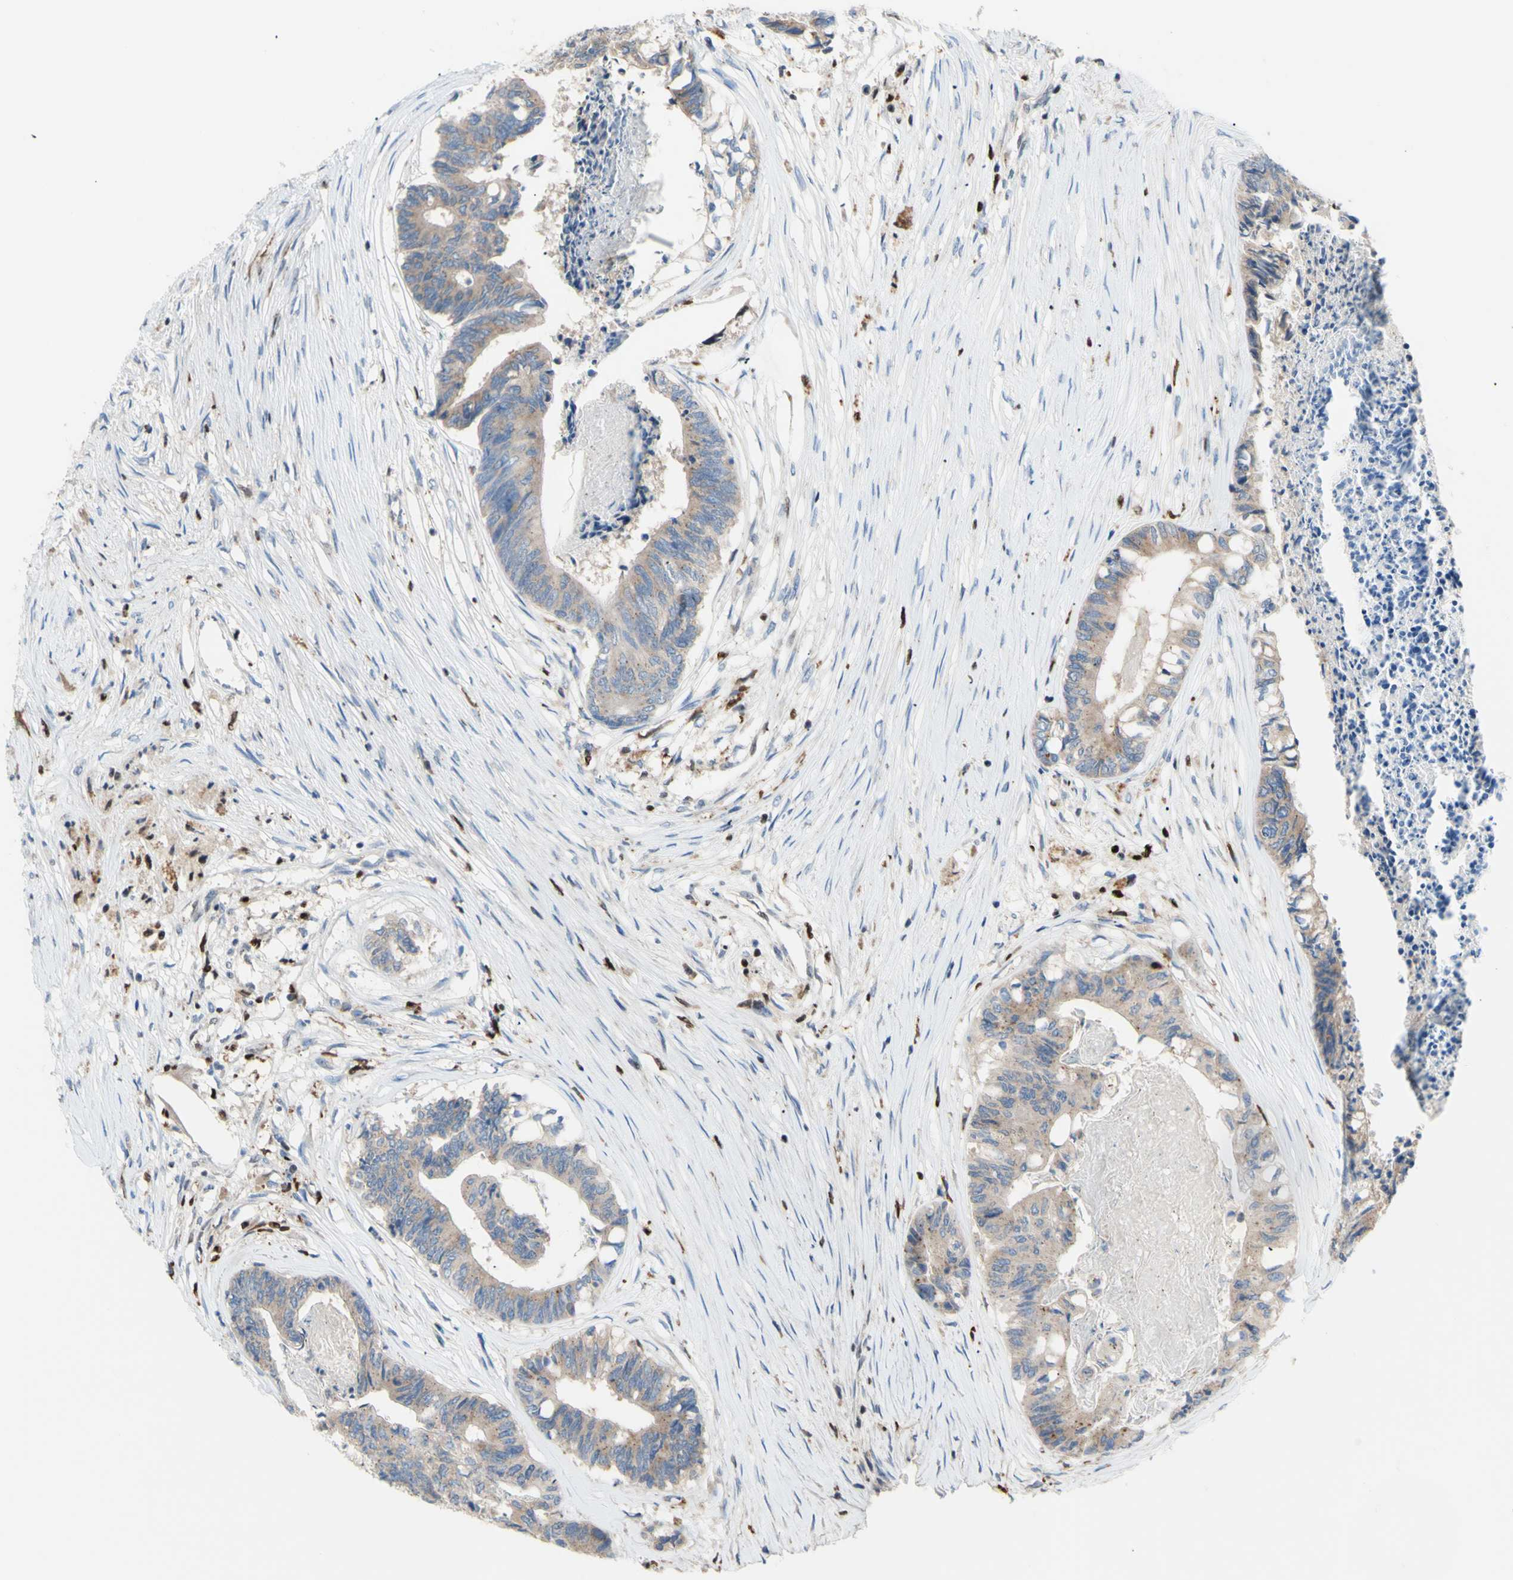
{"staining": {"intensity": "weak", "quantity": ">75%", "location": "cytoplasmic/membranous"}, "tissue": "colorectal cancer", "cell_type": "Tumor cells", "image_type": "cancer", "snomed": [{"axis": "morphology", "description": "Adenocarcinoma, NOS"}, {"axis": "topography", "description": "Rectum"}], "caption": "Immunohistochemistry image of neoplastic tissue: colorectal cancer (adenocarcinoma) stained using IHC displays low levels of weak protein expression localized specifically in the cytoplasmic/membranous of tumor cells, appearing as a cytoplasmic/membranous brown color.", "gene": "EED", "patient": {"sex": "male", "age": 63}}